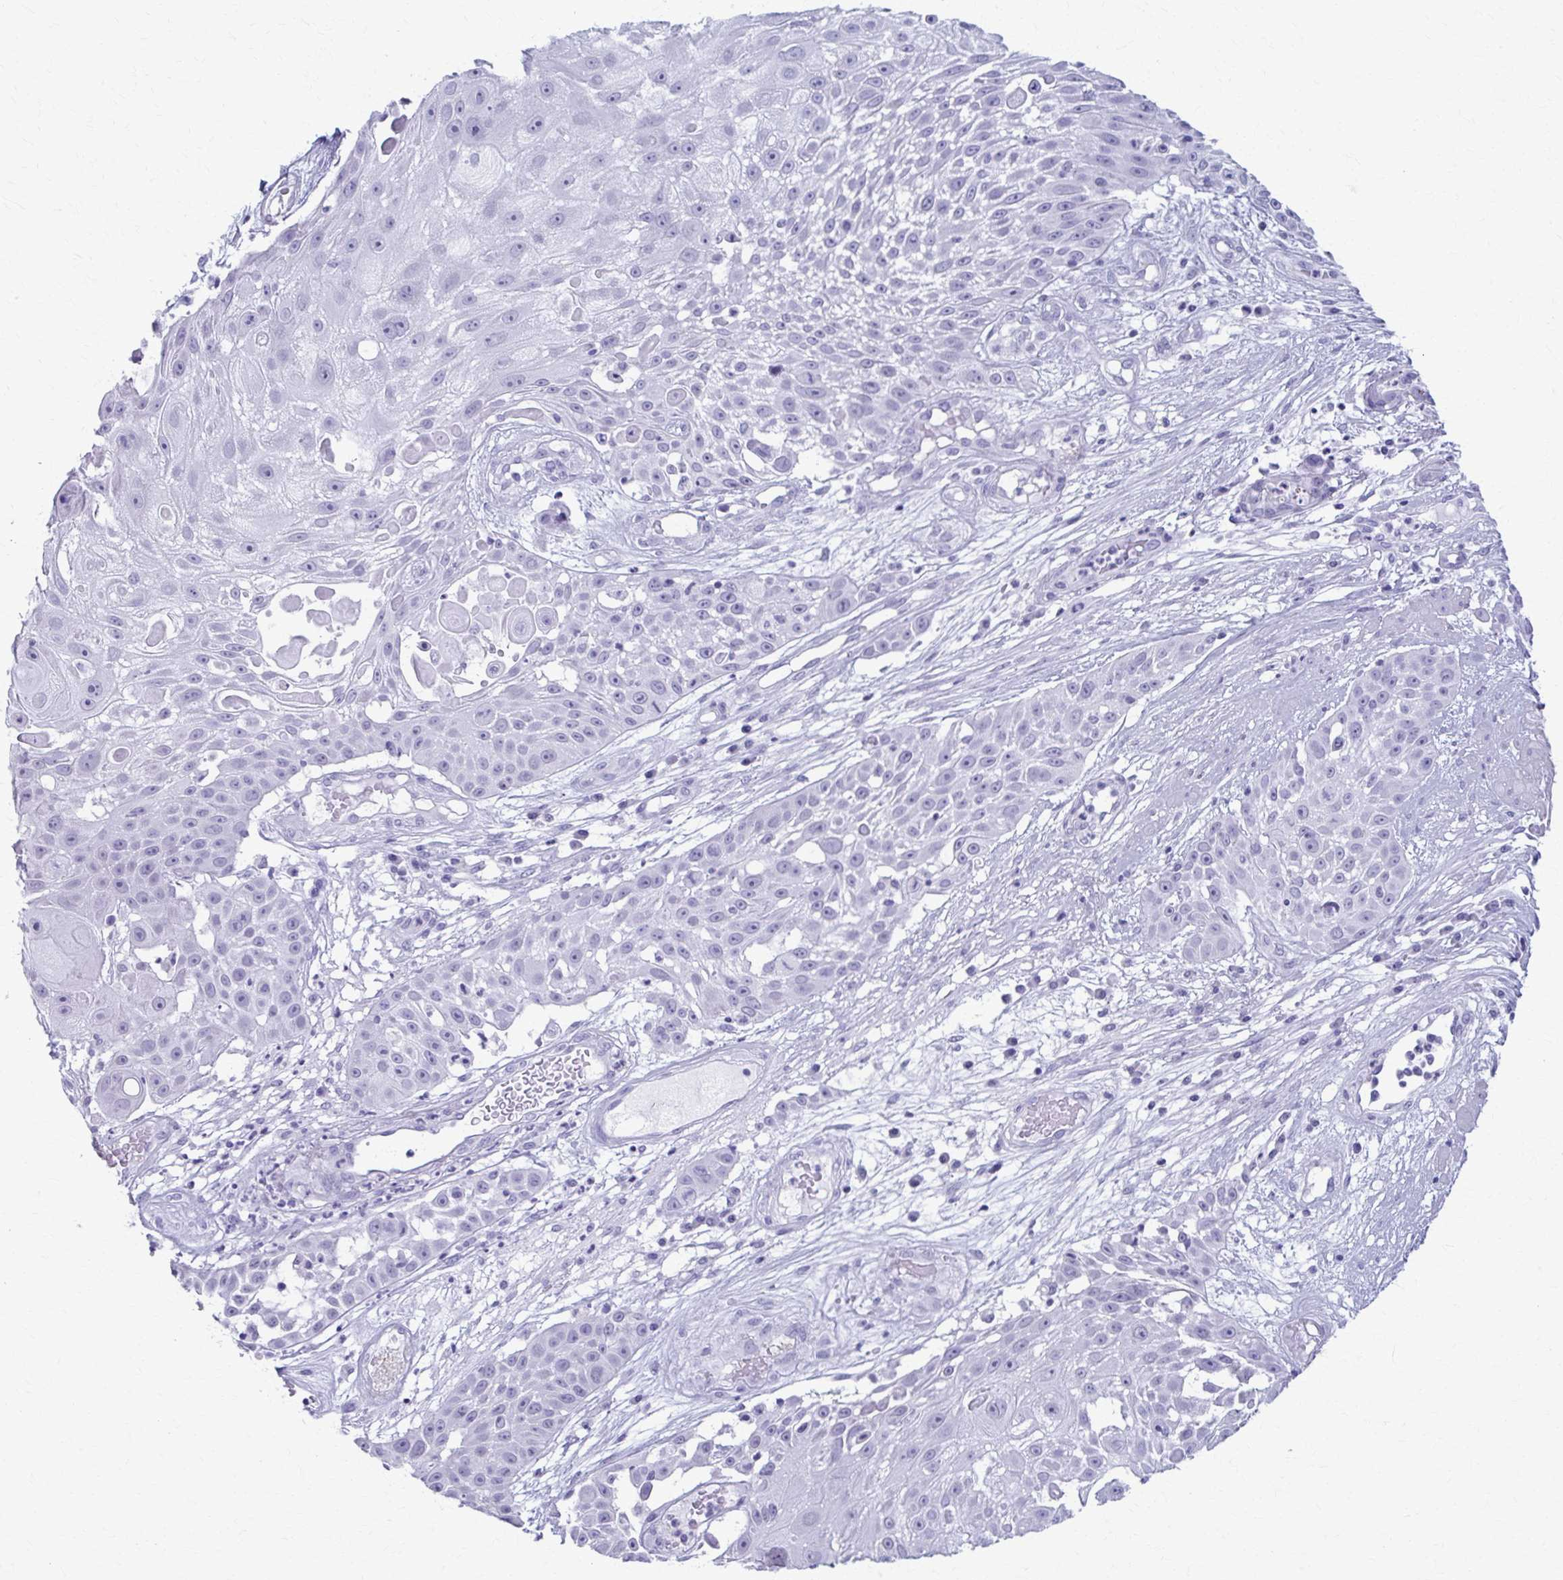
{"staining": {"intensity": "negative", "quantity": "none", "location": "none"}, "tissue": "skin cancer", "cell_type": "Tumor cells", "image_type": "cancer", "snomed": [{"axis": "morphology", "description": "Squamous cell carcinoma, NOS"}, {"axis": "topography", "description": "Skin"}], "caption": "DAB (3,3'-diaminobenzidine) immunohistochemical staining of human skin squamous cell carcinoma exhibits no significant staining in tumor cells.", "gene": "MPLKIP", "patient": {"sex": "female", "age": 86}}